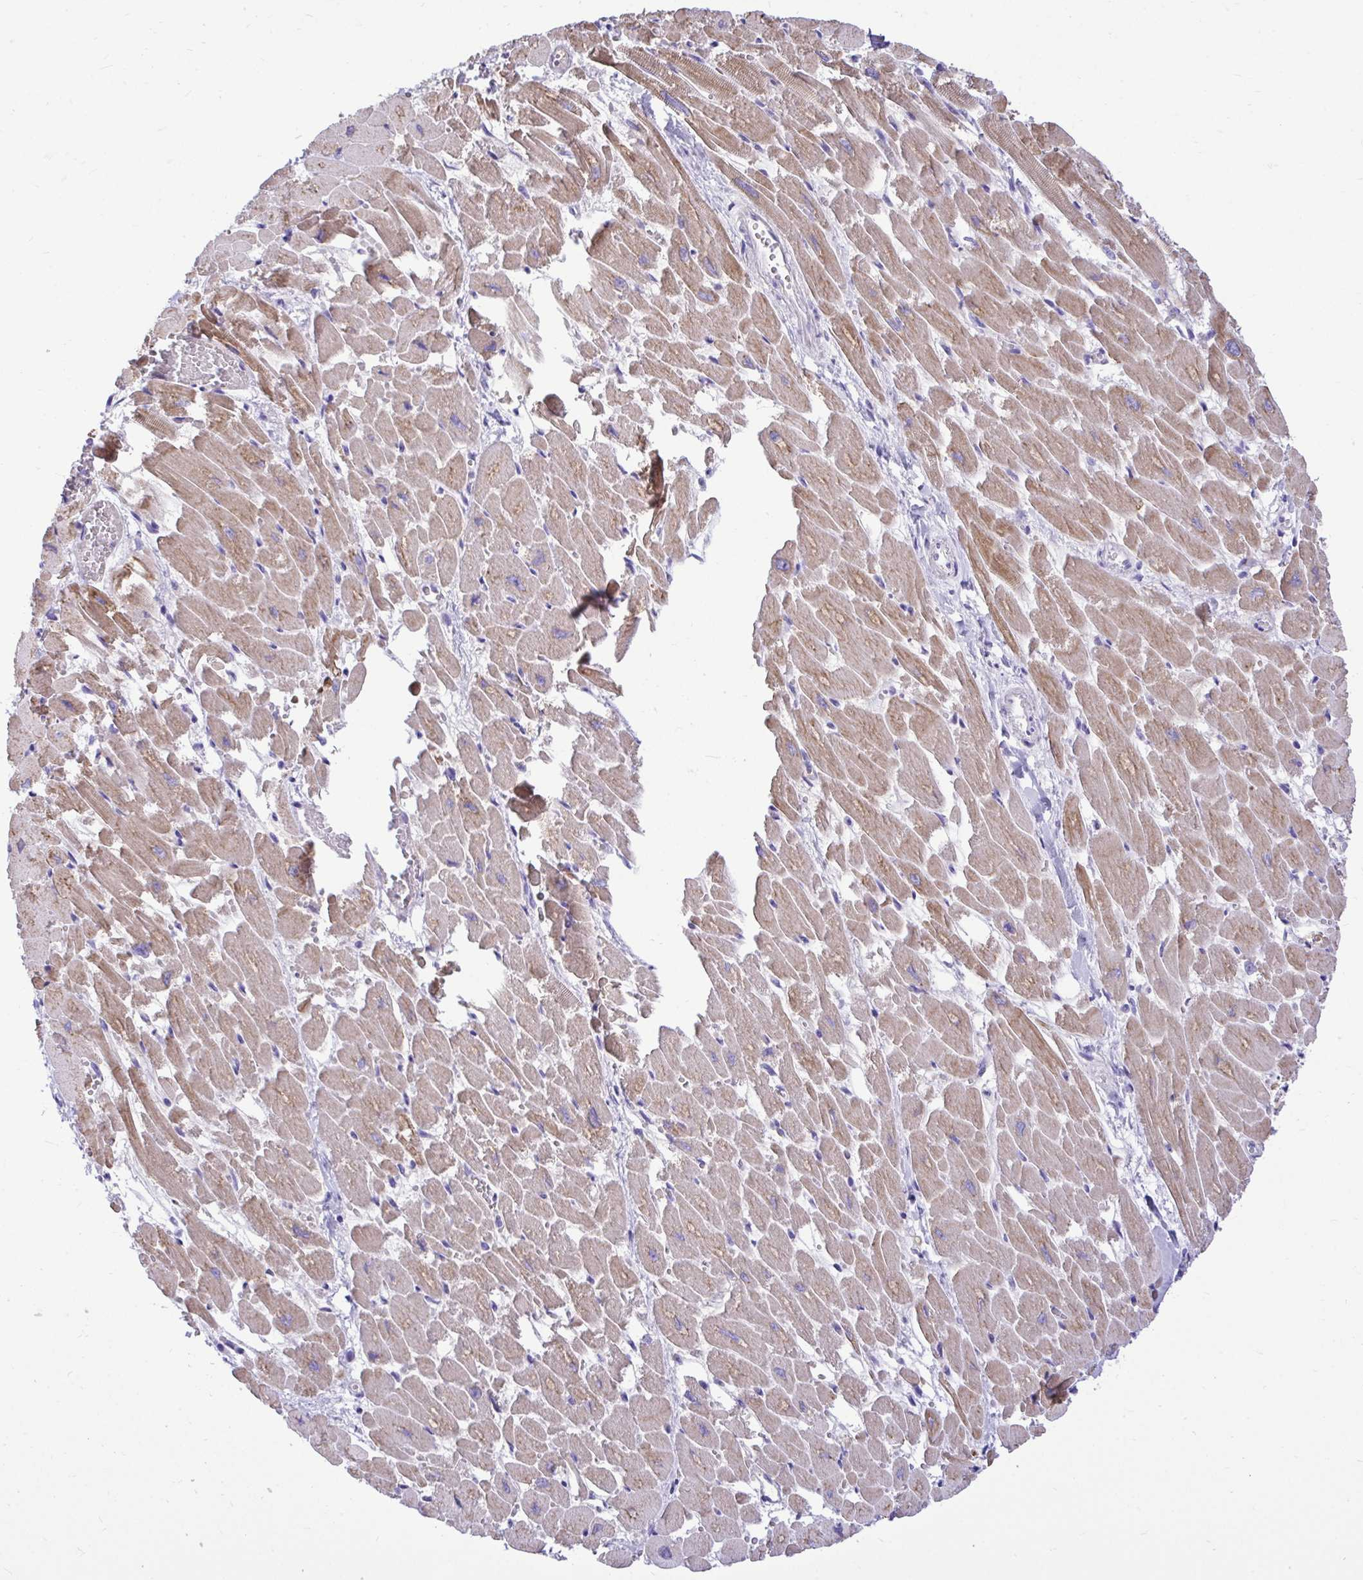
{"staining": {"intensity": "moderate", "quantity": ">75%", "location": "cytoplasmic/membranous"}, "tissue": "heart muscle", "cell_type": "Cardiomyocytes", "image_type": "normal", "snomed": [{"axis": "morphology", "description": "Normal tissue, NOS"}, {"axis": "topography", "description": "Heart"}], "caption": "Immunohistochemical staining of unremarkable human heart muscle reveals medium levels of moderate cytoplasmic/membranous staining in about >75% of cardiomyocytes.", "gene": "ABCG2", "patient": {"sex": "female", "age": 52}}